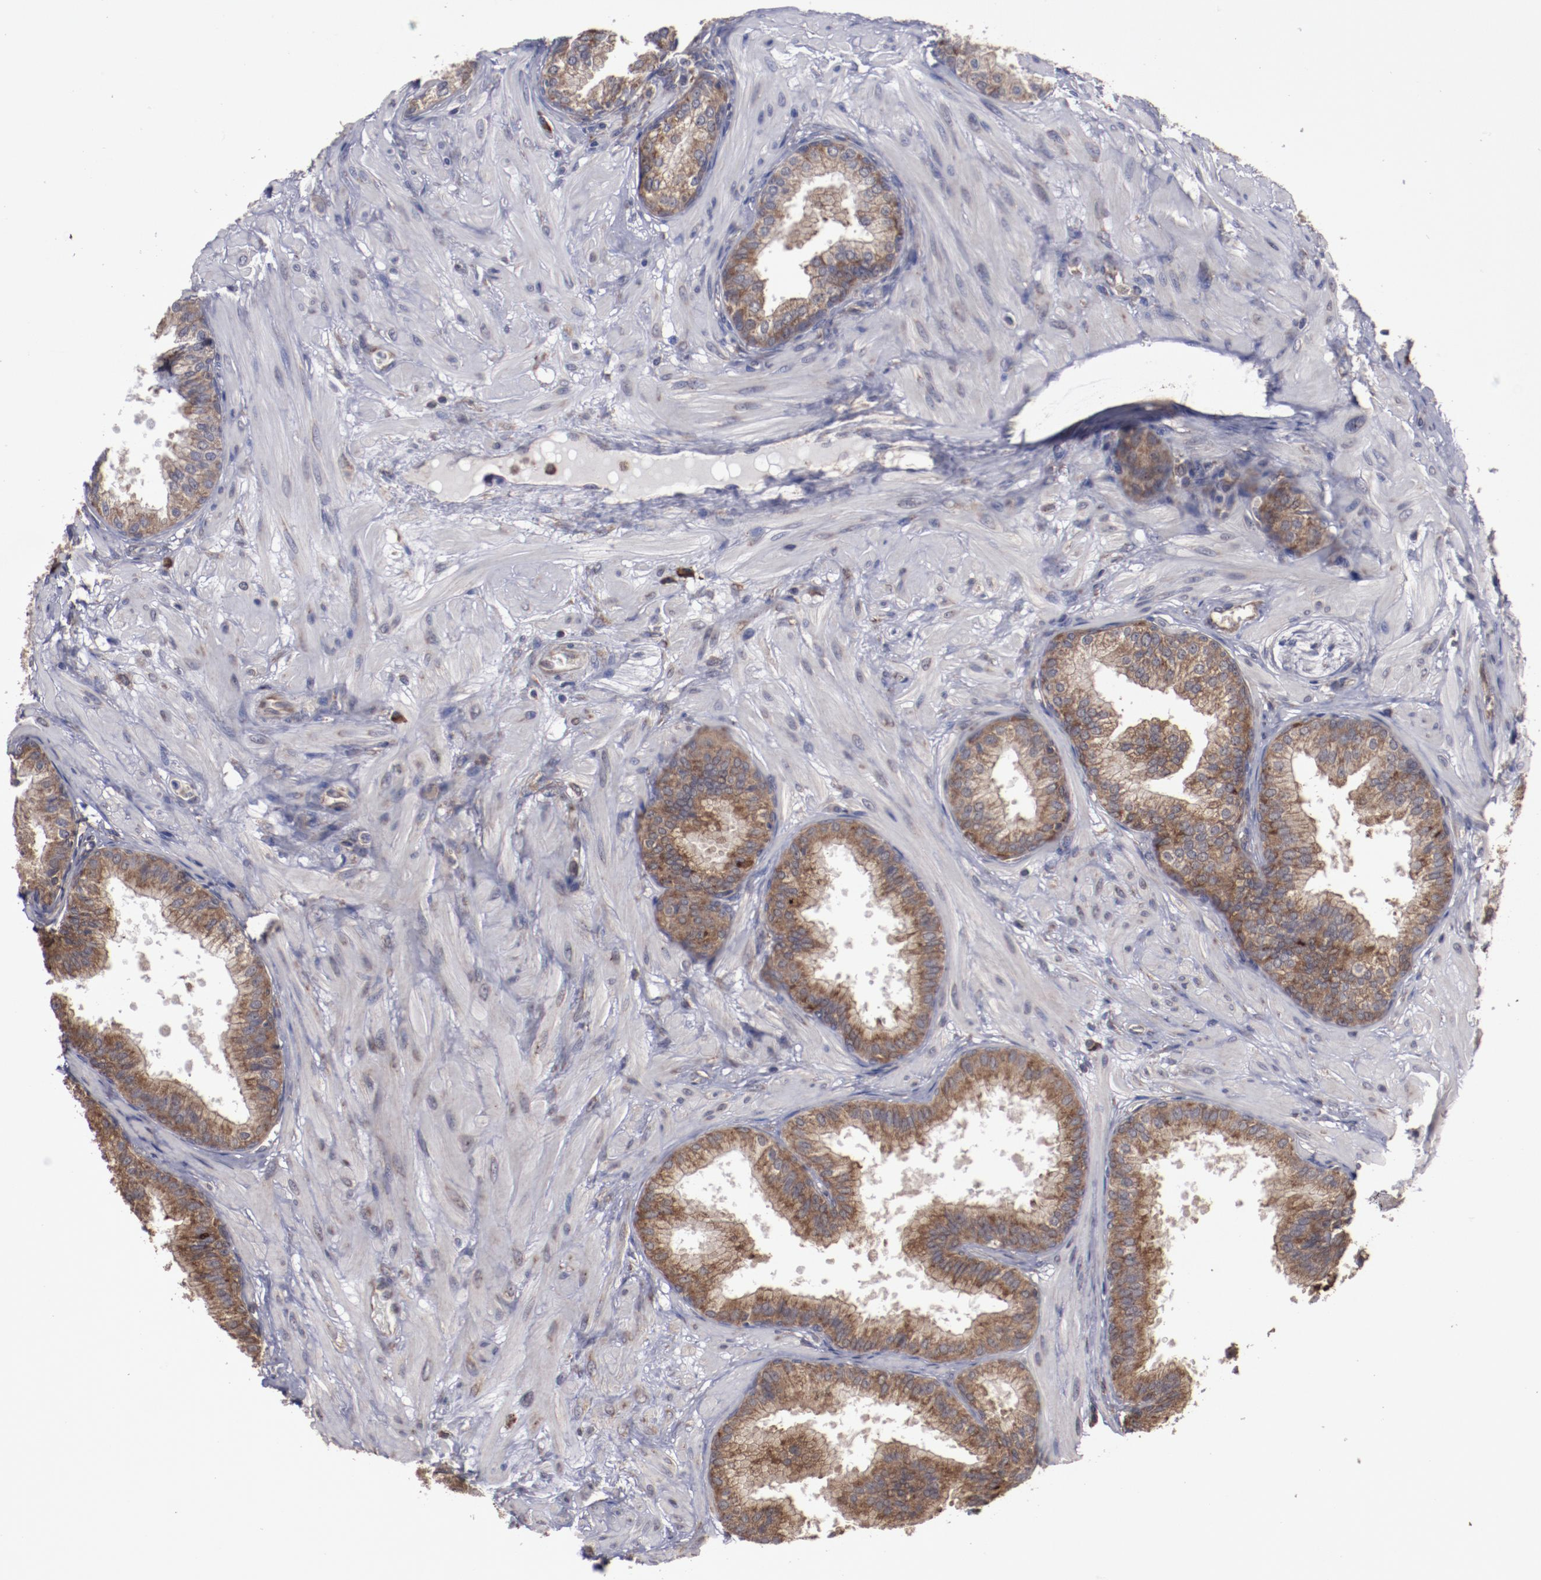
{"staining": {"intensity": "moderate", "quantity": ">75%", "location": "cytoplasmic/membranous"}, "tissue": "prostate", "cell_type": "Glandular cells", "image_type": "normal", "snomed": [{"axis": "morphology", "description": "Normal tissue, NOS"}, {"axis": "topography", "description": "Prostate"}], "caption": "A brown stain labels moderate cytoplasmic/membranous positivity of a protein in glandular cells of unremarkable prostate.", "gene": "RPS4X", "patient": {"sex": "male", "age": 60}}